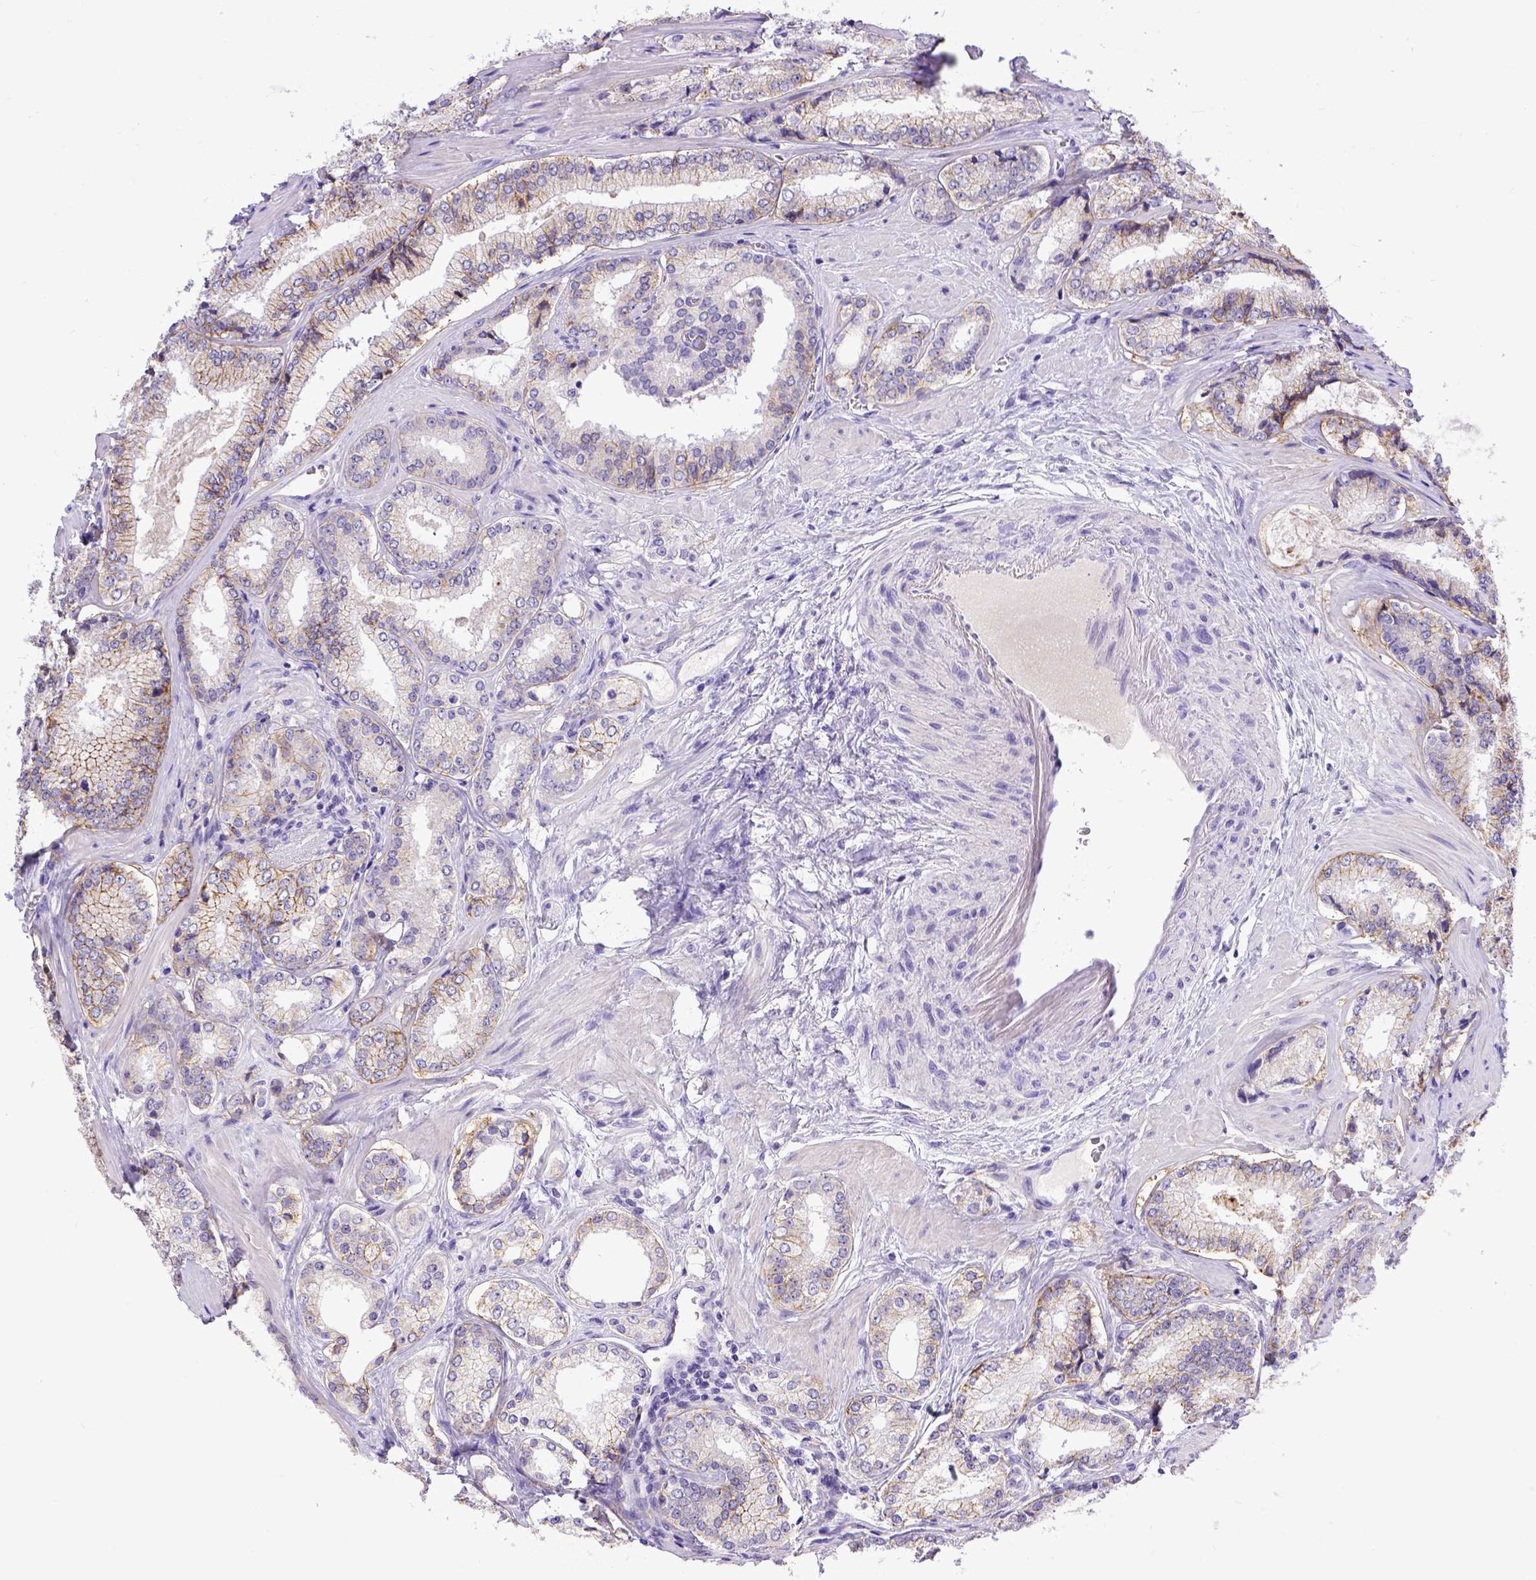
{"staining": {"intensity": "weak", "quantity": "<25%", "location": "cytoplasmic/membranous"}, "tissue": "prostate cancer", "cell_type": "Tumor cells", "image_type": "cancer", "snomed": [{"axis": "morphology", "description": "Adenocarcinoma, Low grade"}, {"axis": "topography", "description": "Prostate"}], "caption": "Immunohistochemistry (IHC) image of prostate cancer stained for a protein (brown), which reveals no expression in tumor cells.", "gene": "BTN1A1", "patient": {"sex": "male", "age": 56}}